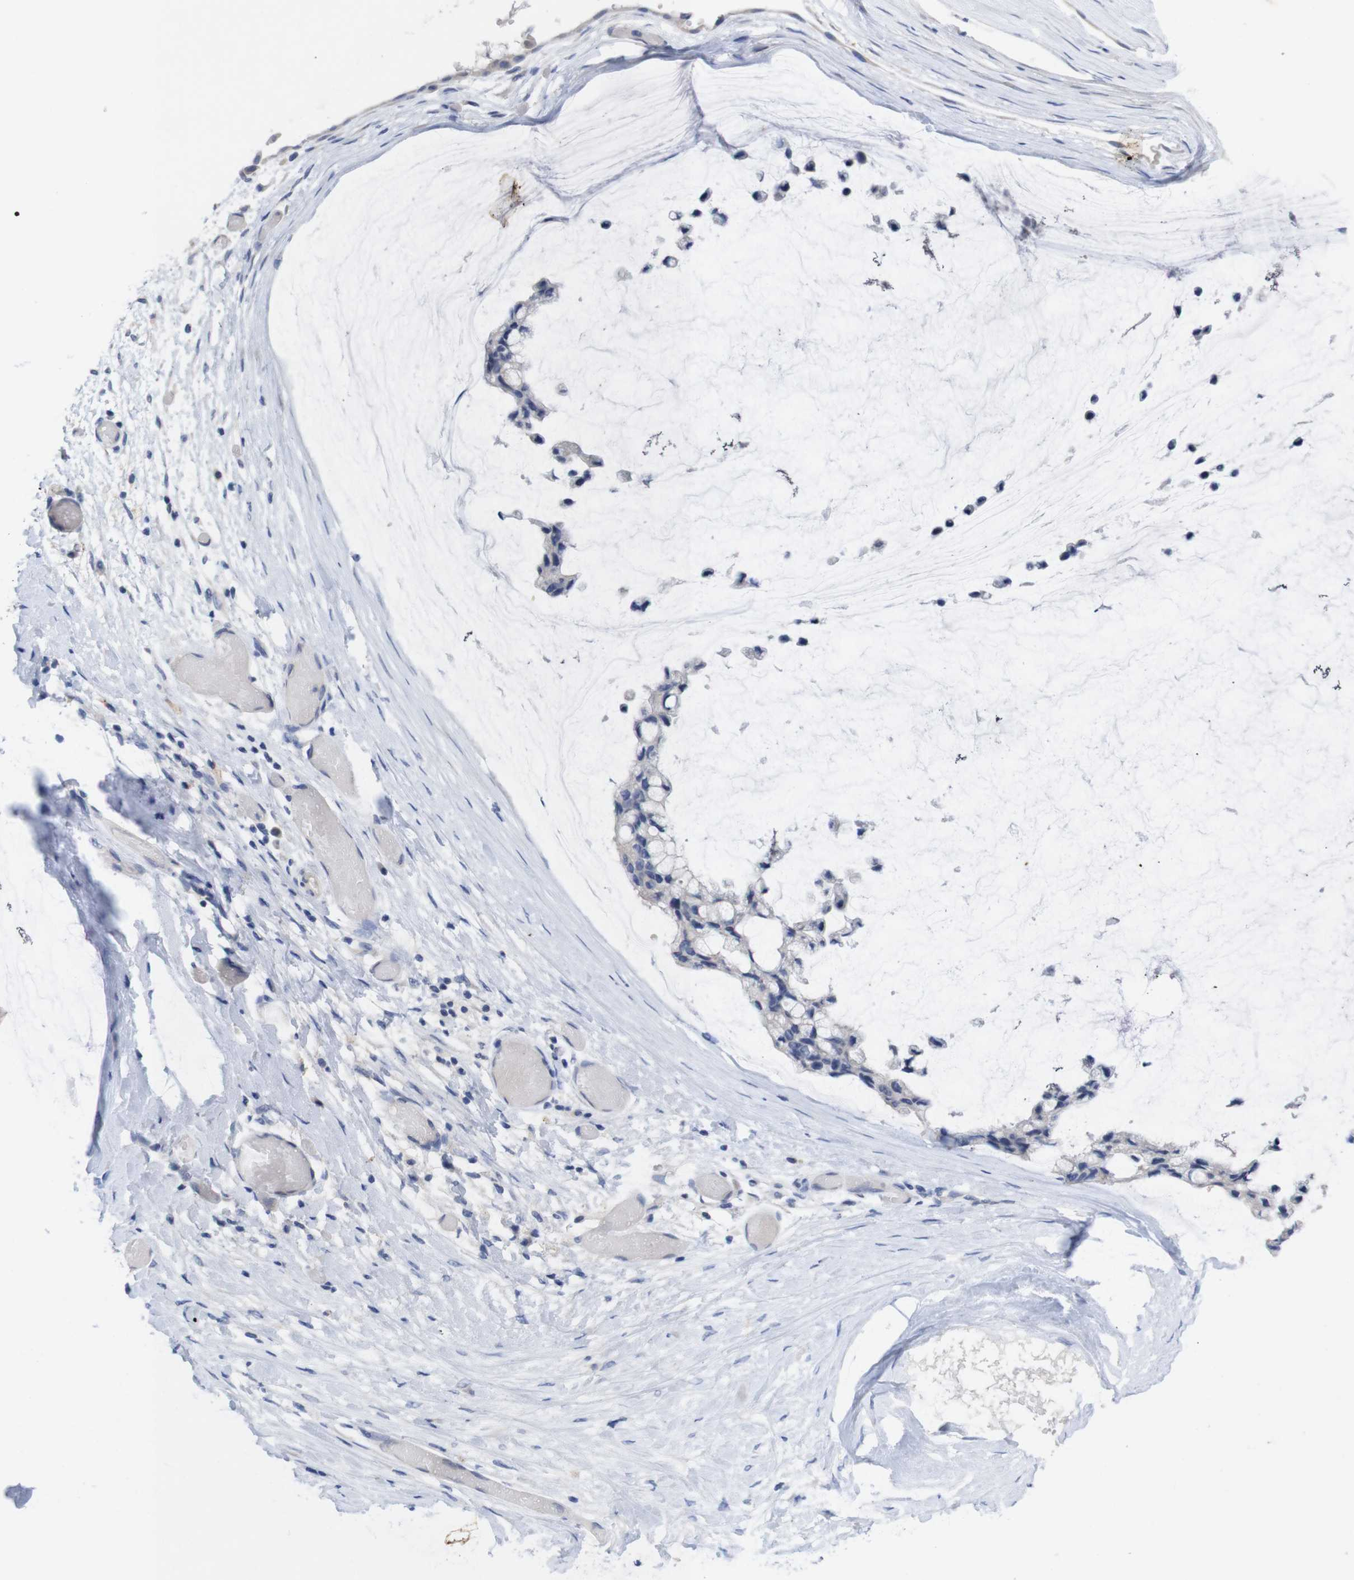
{"staining": {"intensity": "negative", "quantity": "none", "location": "none"}, "tissue": "ovarian cancer", "cell_type": "Tumor cells", "image_type": "cancer", "snomed": [{"axis": "morphology", "description": "Cystadenocarcinoma, mucinous, NOS"}, {"axis": "topography", "description": "Ovary"}], "caption": "Immunohistochemistry photomicrograph of human ovarian cancer (mucinous cystadenocarcinoma) stained for a protein (brown), which displays no positivity in tumor cells.", "gene": "TNNI3", "patient": {"sex": "female", "age": 39}}